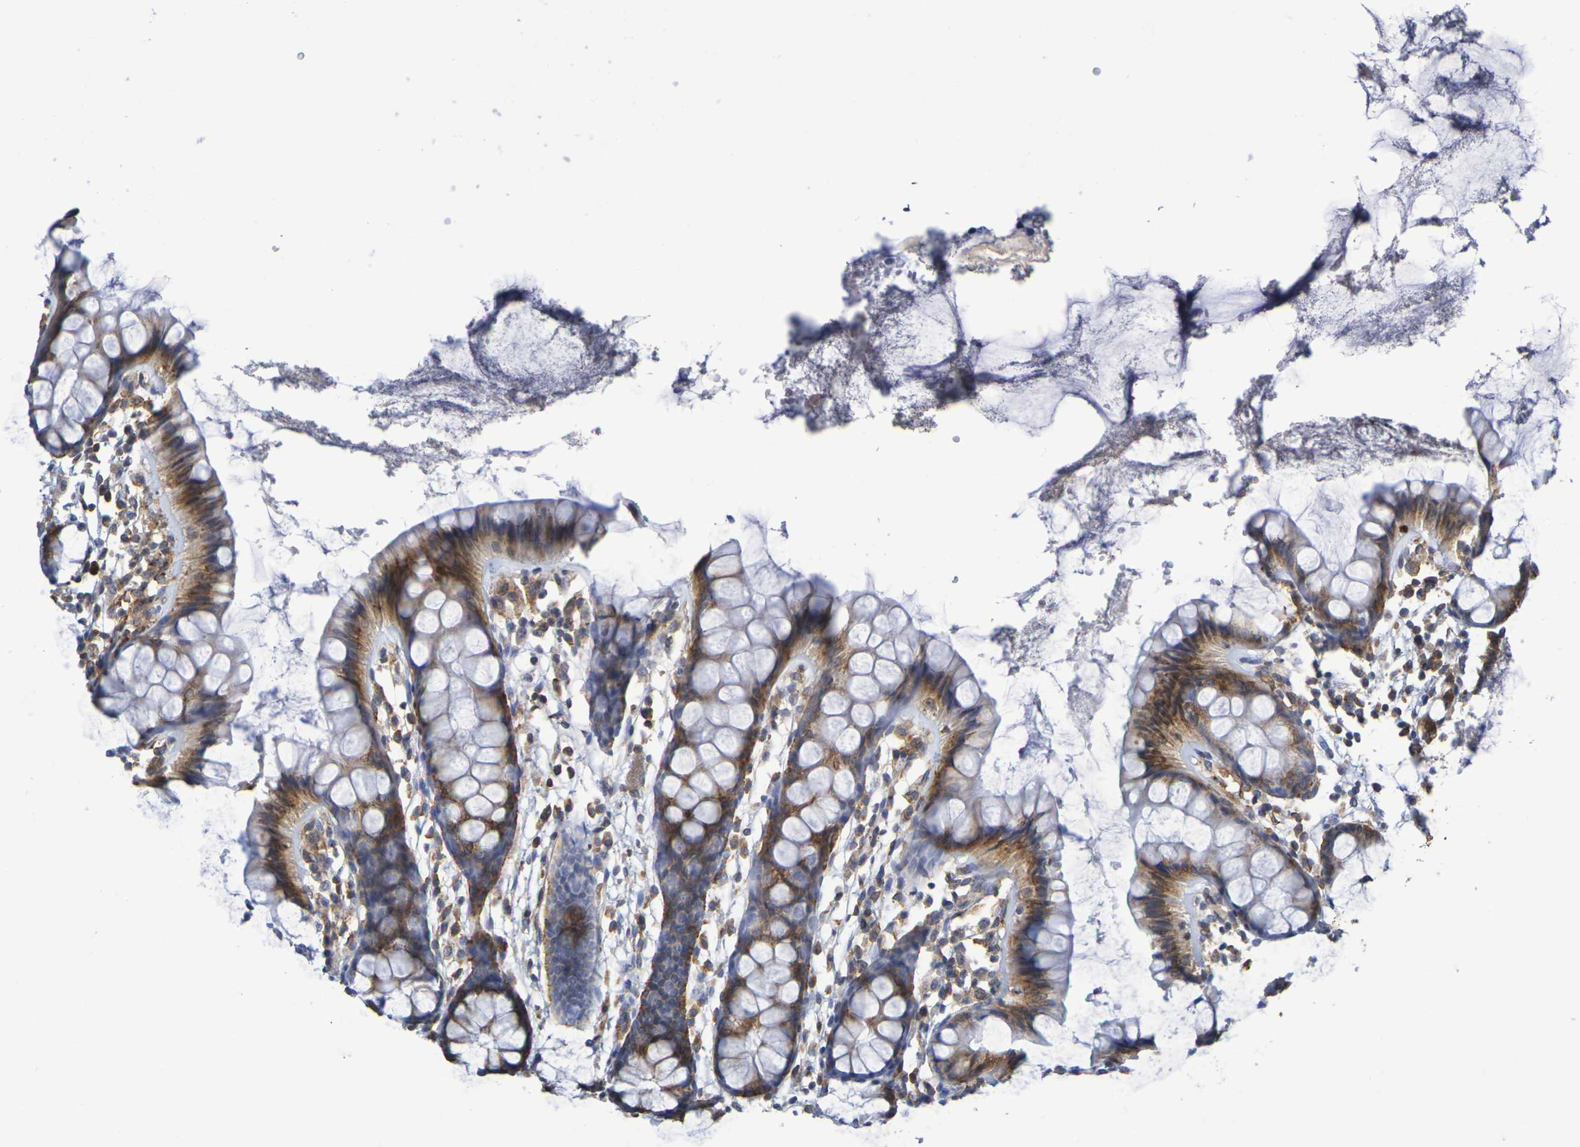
{"staining": {"intensity": "strong", "quantity": ">75%", "location": "cytoplasmic/membranous"}, "tissue": "rectum", "cell_type": "Glandular cells", "image_type": "normal", "snomed": [{"axis": "morphology", "description": "Normal tissue, NOS"}, {"axis": "topography", "description": "Rectum"}], "caption": "DAB (3,3'-diaminobenzidine) immunohistochemical staining of unremarkable human rectum demonstrates strong cytoplasmic/membranous protein expression in about >75% of glandular cells. (Brightfield microscopy of DAB IHC at high magnification).", "gene": "CHRNB1", "patient": {"sex": "female", "age": 66}}